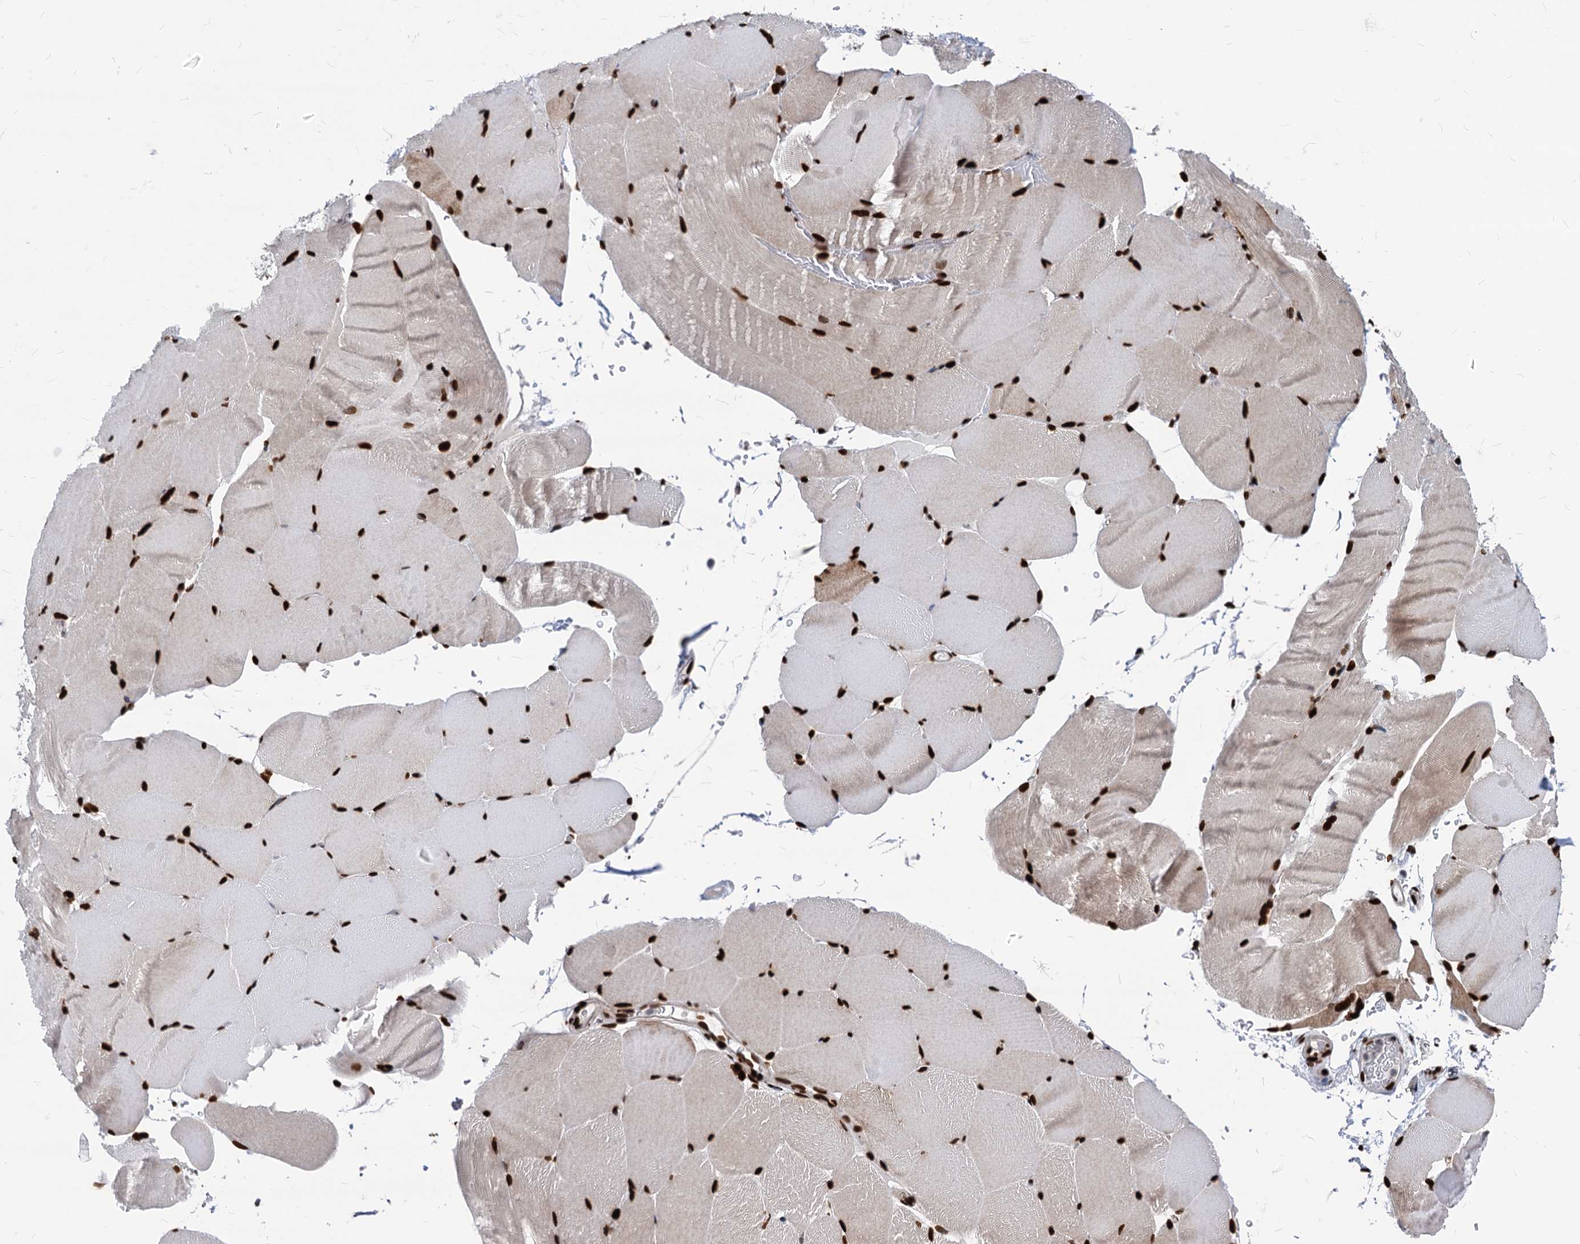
{"staining": {"intensity": "strong", "quantity": ">75%", "location": "cytoplasmic/membranous,nuclear"}, "tissue": "skeletal muscle", "cell_type": "Myocytes", "image_type": "normal", "snomed": [{"axis": "morphology", "description": "Normal tissue, NOS"}, {"axis": "topography", "description": "Skeletal muscle"}, {"axis": "topography", "description": "Parathyroid gland"}], "caption": "This is a photomicrograph of immunohistochemistry staining of unremarkable skeletal muscle, which shows strong positivity in the cytoplasmic/membranous,nuclear of myocytes.", "gene": "MECP2", "patient": {"sex": "female", "age": 37}}